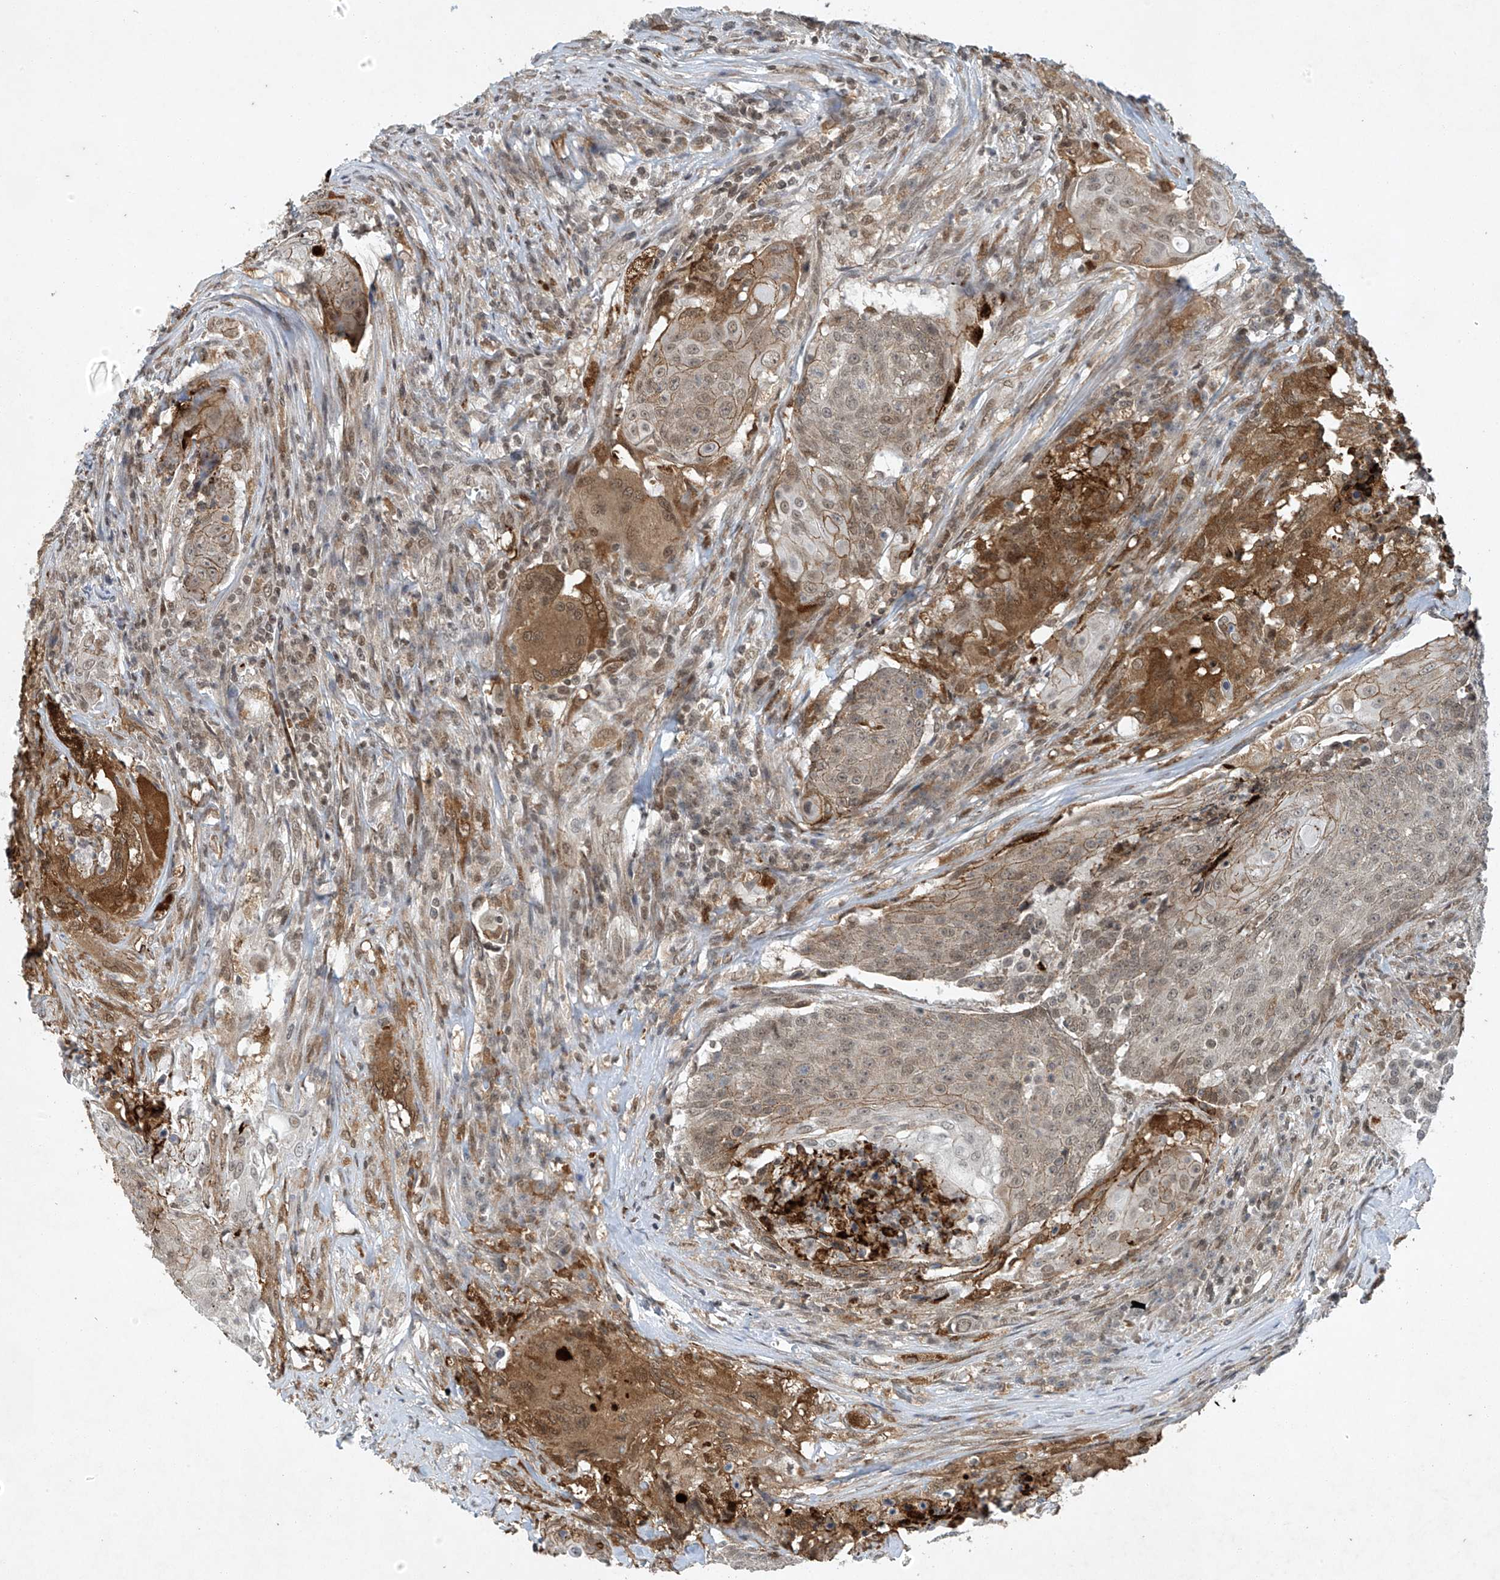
{"staining": {"intensity": "weak", "quantity": "25%-75%", "location": "cytoplasmic/membranous,nuclear"}, "tissue": "urothelial cancer", "cell_type": "Tumor cells", "image_type": "cancer", "snomed": [{"axis": "morphology", "description": "Urothelial carcinoma, High grade"}, {"axis": "topography", "description": "Urinary bladder"}], "caption": "Urothelial carcinoma (high-grade) stained for a protein displays weak cytoplasmic/membranous and nuclear positivity in tumor cells. (DAB (3,3'-diaminobenzidine) IHC with brightfield microscopy, high magnification).", "gene": "TAF8", "patient": {"sex": "female", "age": 63}}